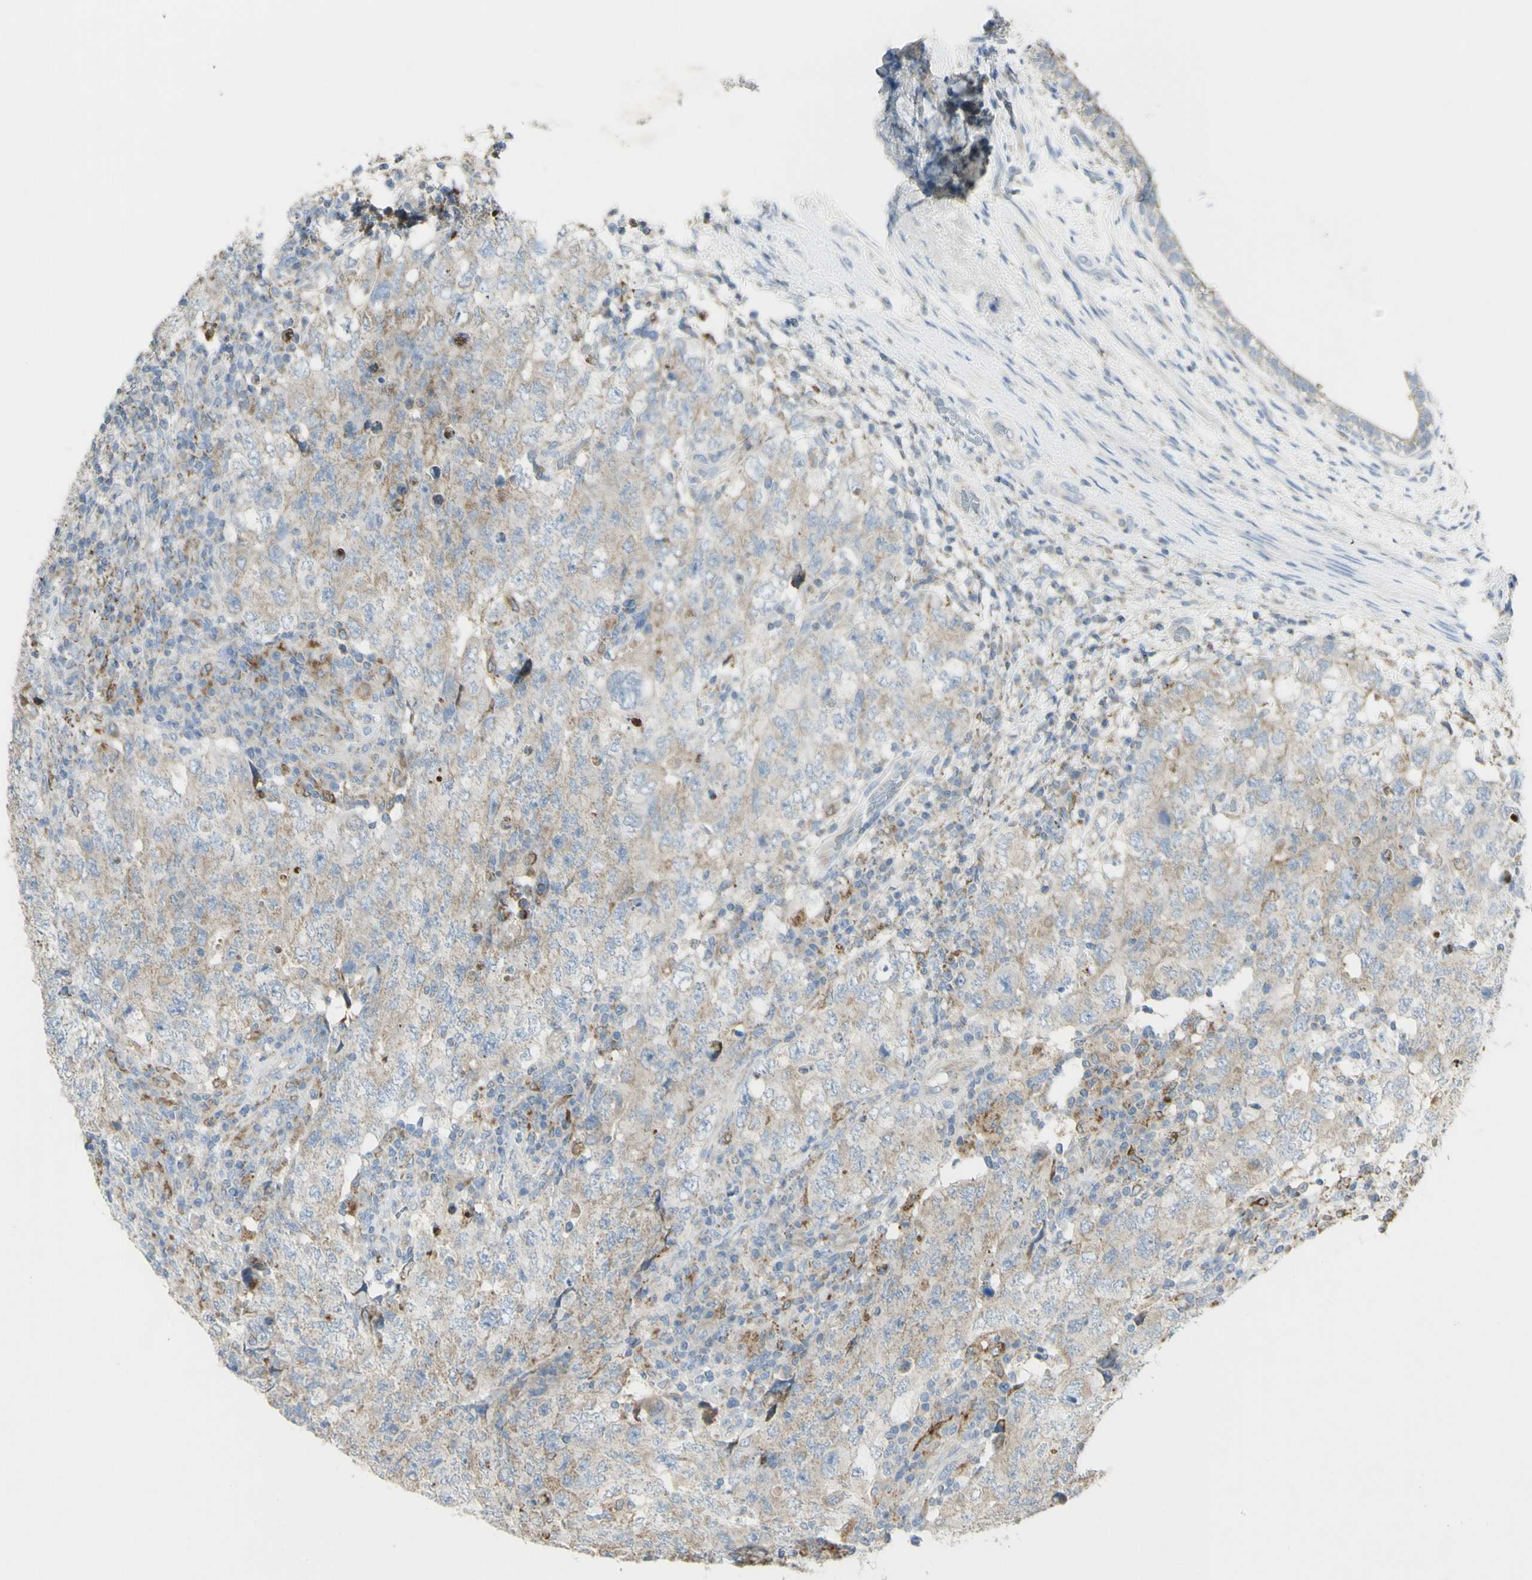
{"staining": {"intensity": "weak", "quantity": "<25%", "location": "cytoplasmic/membranous"}, "tissue": "testis cancer", "cell_type": "Tumor cells", "image_type": "cancer", "snomed": [{"axis": "morphology", "description": "Carcinoma, Embryonal, NOS"}, {"axis": "topography", "description": "Testis"}], "caption": "A high-resolution histopathology image shows immunohistochemistry staining of testis cancer (embryonal carcinoma), which reveals no significant expression in tumor cells.", "gene": "CNTNAP1", "patient": {"sex": "male", "age": 26}}